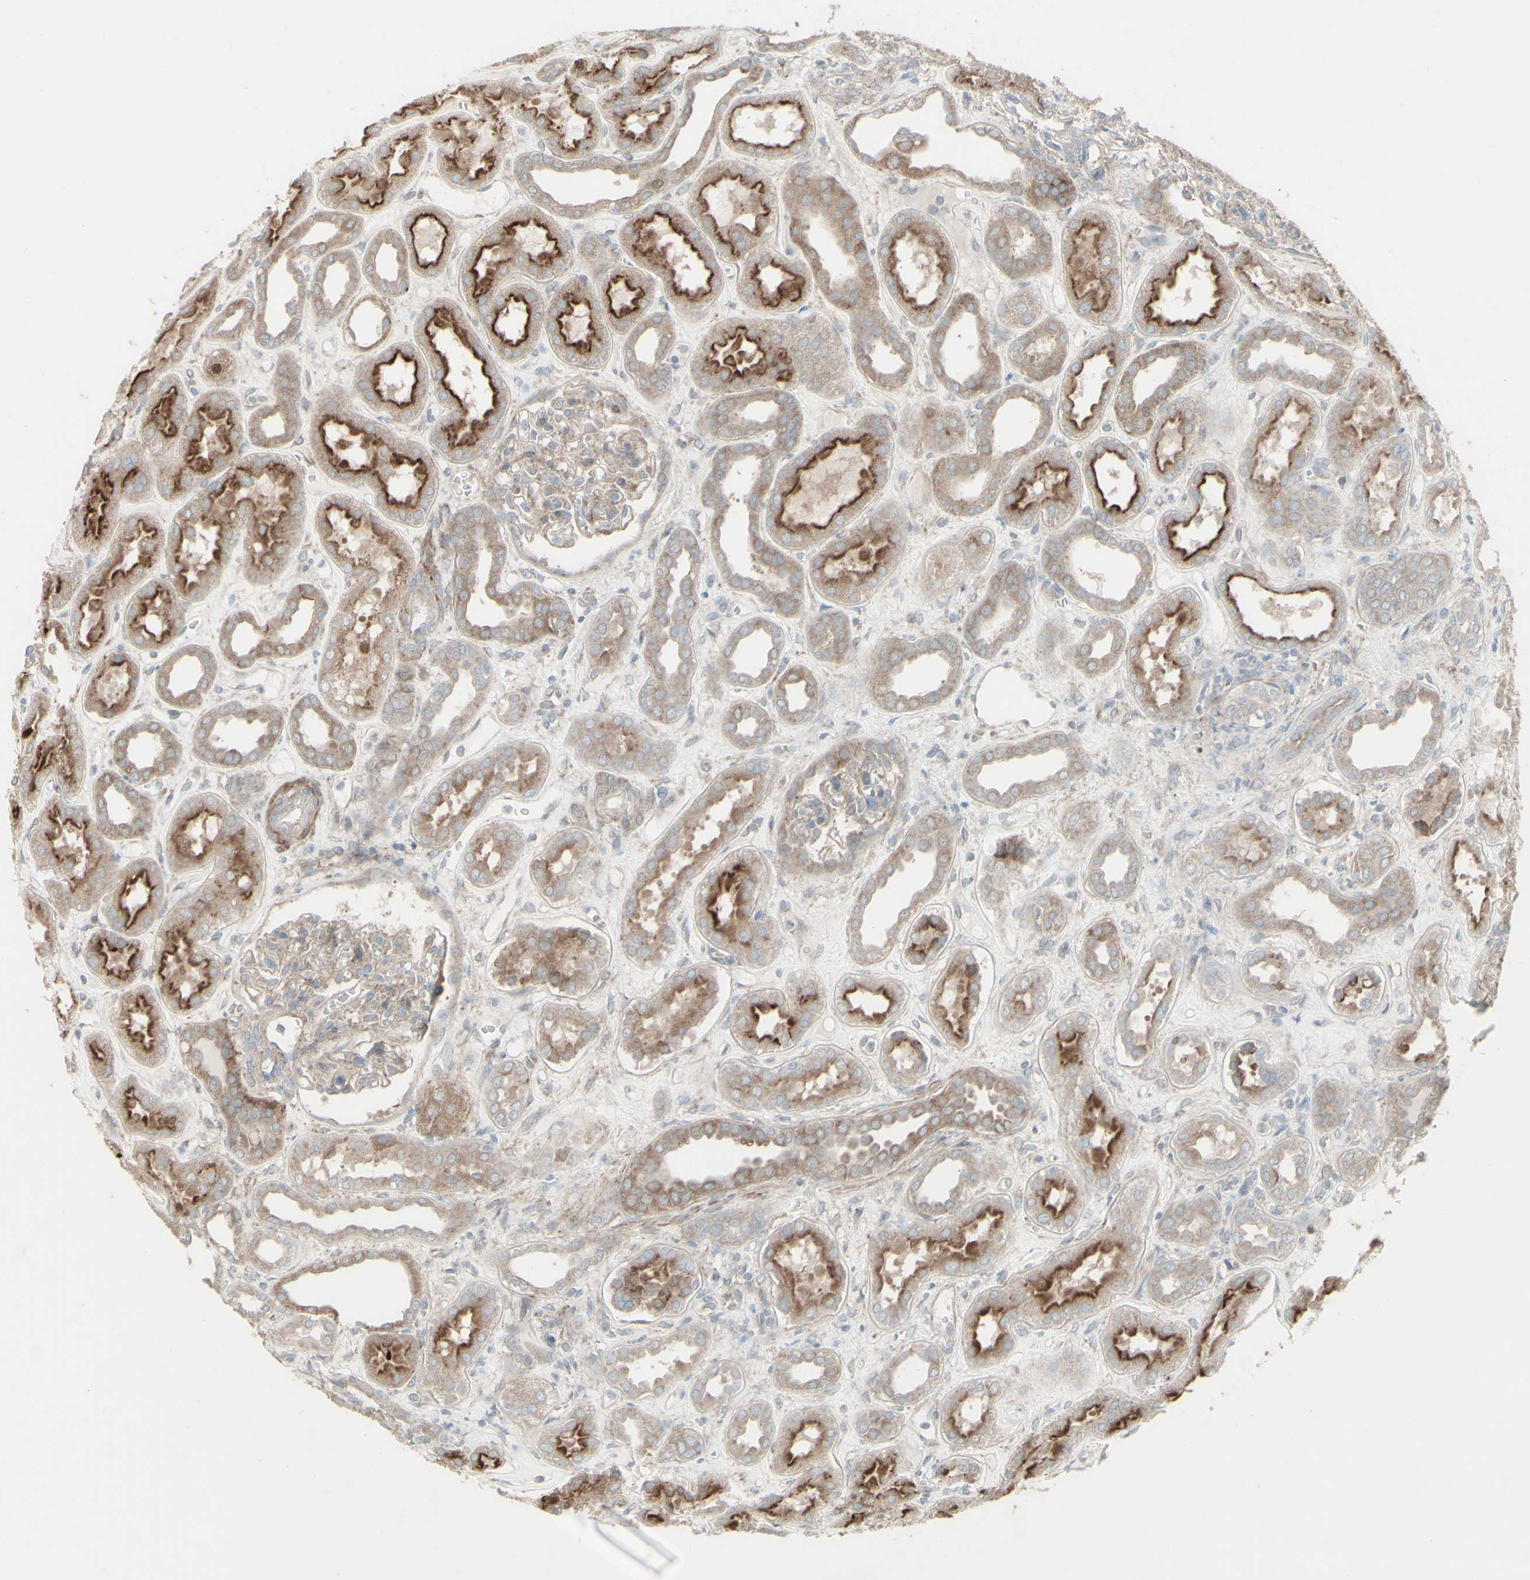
{"staining": {"intensity": "weak", "quantity": ">75%", "location": "cytoplasmic/membranous"}, "tissue": "kidney", "cell_type": "Cells in glomeruli", "image_type": "normal", "snomed": [{"axis": "morphology", "description": "Normal tissue, NOS"}, {"axis": "topography", "description": "Kidney"}], "caption": "This micrograph exhibits benign kidney stained with immunohistochemistry to label a protein in brown. The cytoplasmic/membranous of cells in glomeruli show weak positivity for the protein. Nuclei are counter-stained blue.", "gene": "GMNN", "patient": {"sex": "male", "age": 59}}